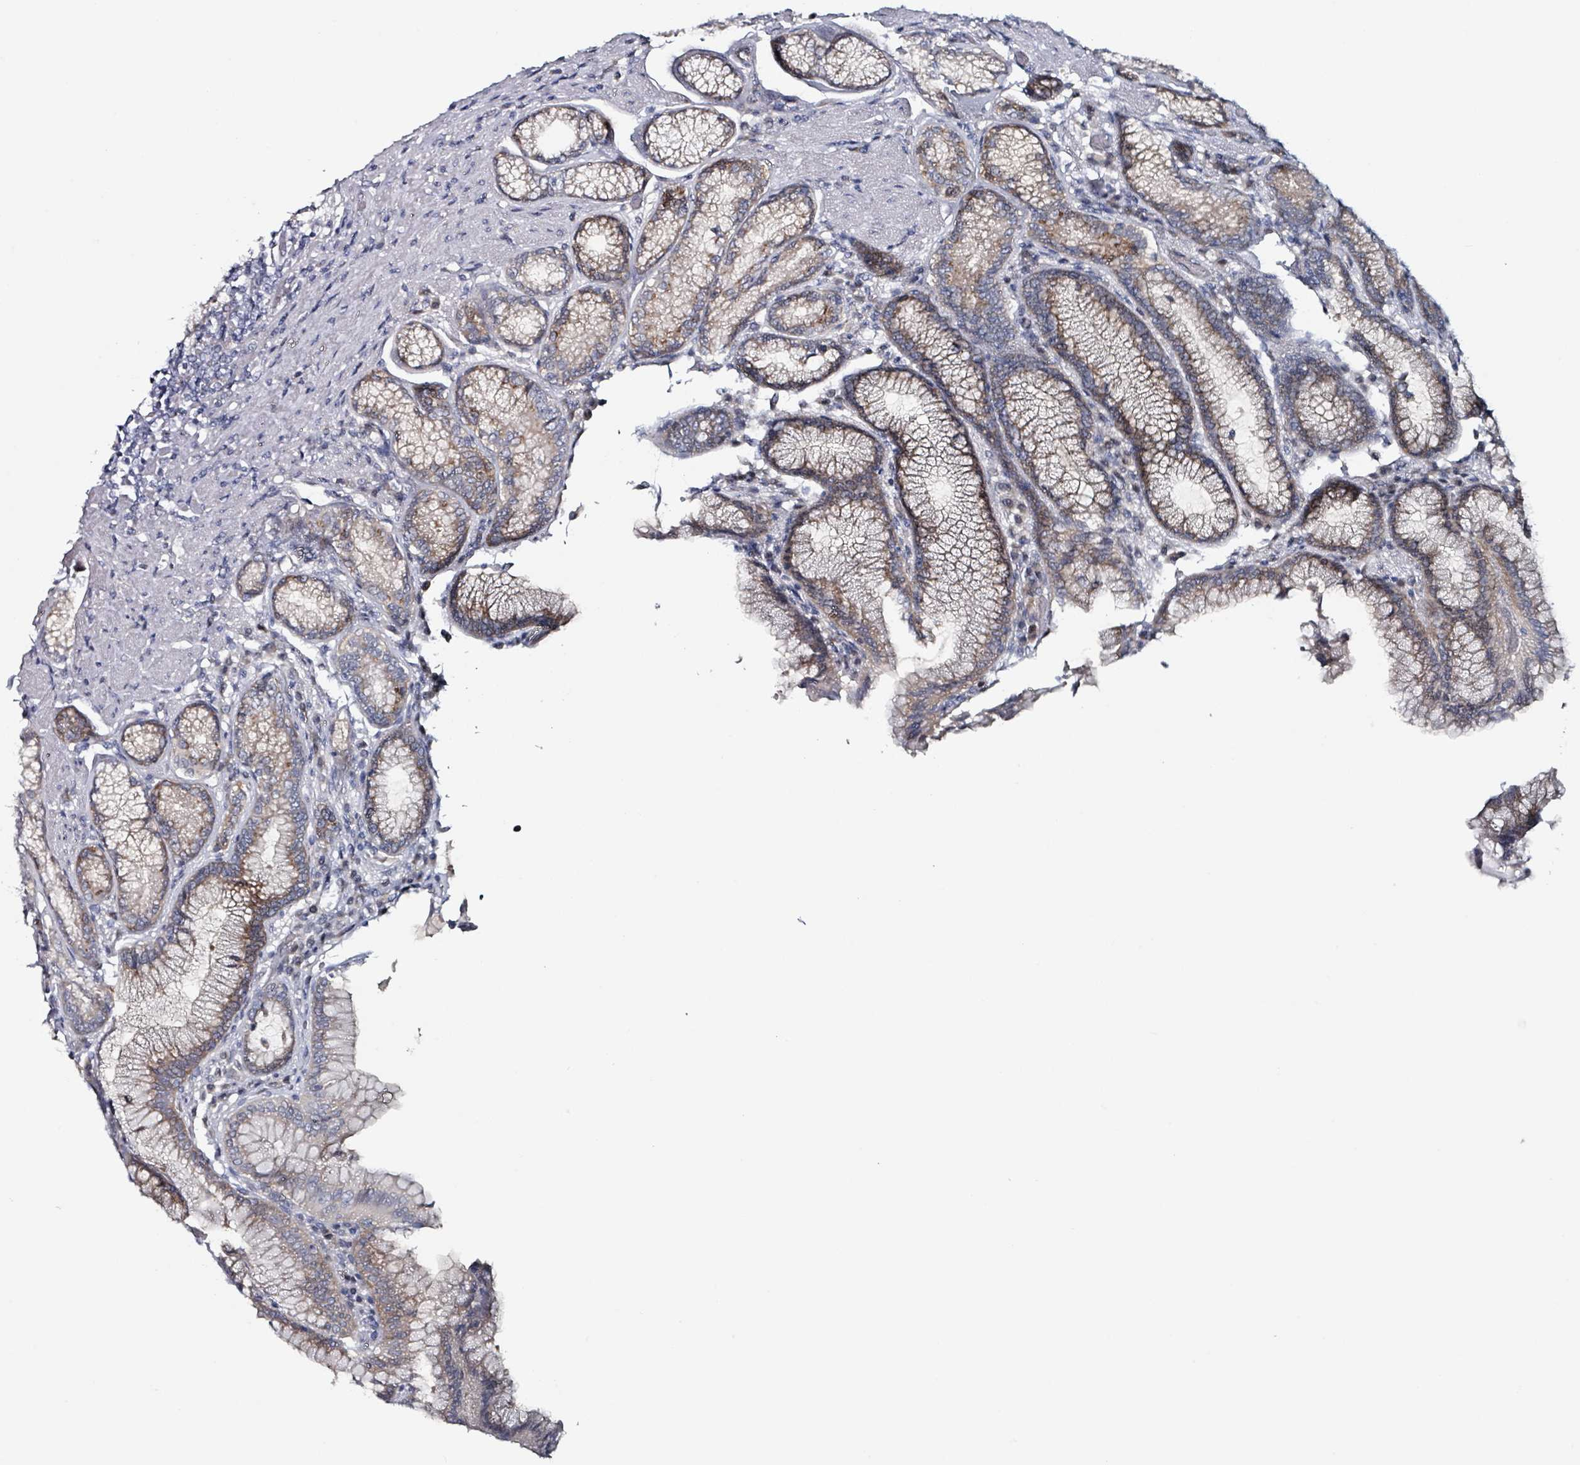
{"staining": {"intensity": "moderate", "quantity": "25%-75%", "location": "cytoplasmic/membranous"}, "tissue": "stomach", "cell_type": "Glandular cells", "image_type": "normal", "snomed": [{"axis": "morphology", "description": "Normal tissue, NOS"}, {"axis": "topography", "description": "Stomach, upper"}, {"axis": "topography", "description": "Stomach, lower"}], "caption": "Moderate cytoplasmic/membranous positivity is present in about 25%-75% of glandular cells in unremarkable stomach.", "gene": "B3GAT3", "patient": {"sex": "female", "age": 76}}